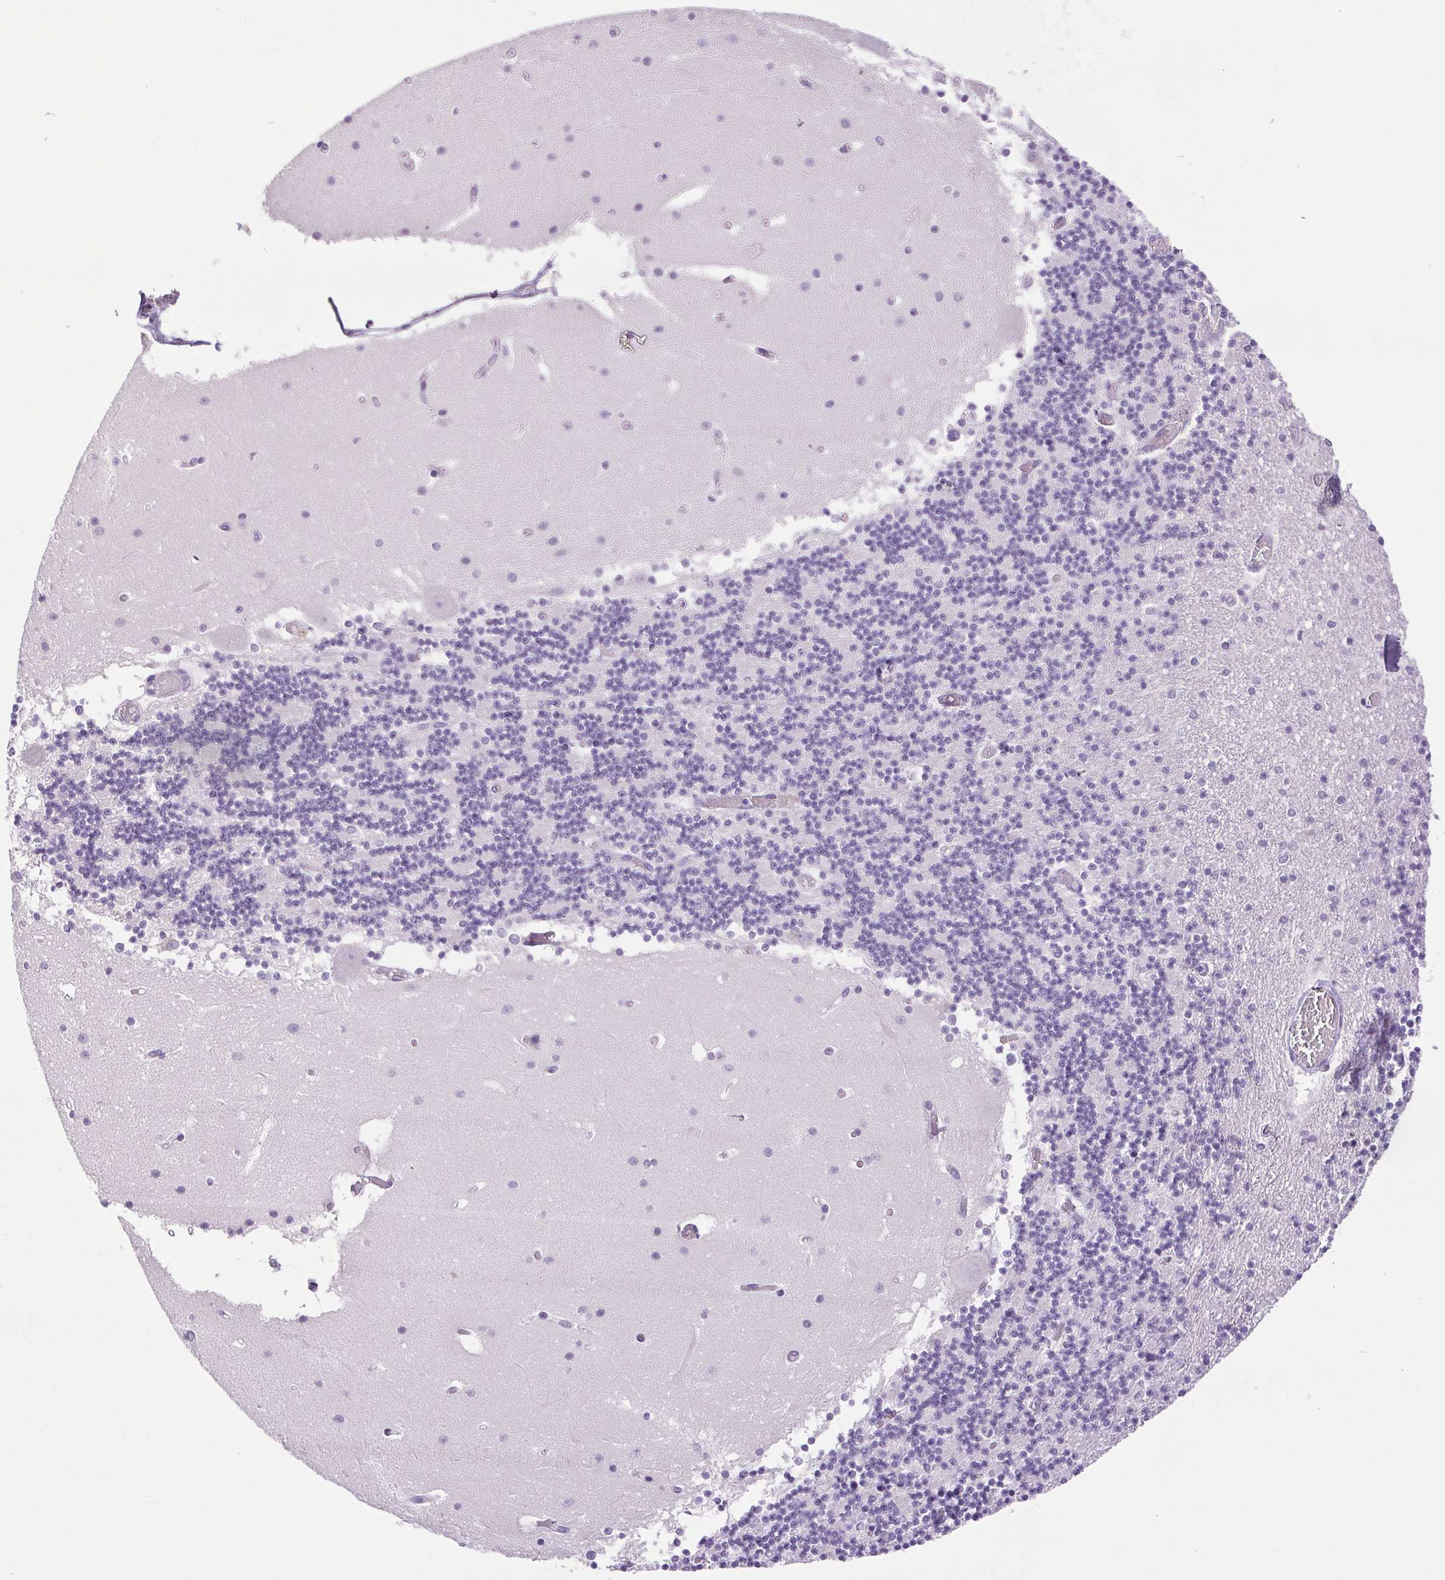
{"staining": {"intensity": "negative", "quantity": "none", "location": "none"}, "tissue": "cerebellum", "cell_type": "Cells in granular layer", "image_type": "normal", "snomed": [{"axis": "morphology", "description": "Normal tissue, NOS"}, {"axis": "topography", "description": "Cerebellum"}], "caption": "IHC histopathology image of normal cerebellum: cerebellum stained with DAB reveals no significant protein positivity in cells in granular layer. The staining is performed using DAB brown chromogen with nuclei counter-stained in using hematoxylin.", "gene": "PAPPA2", "patient": {"sex": "female", "age": 28}}